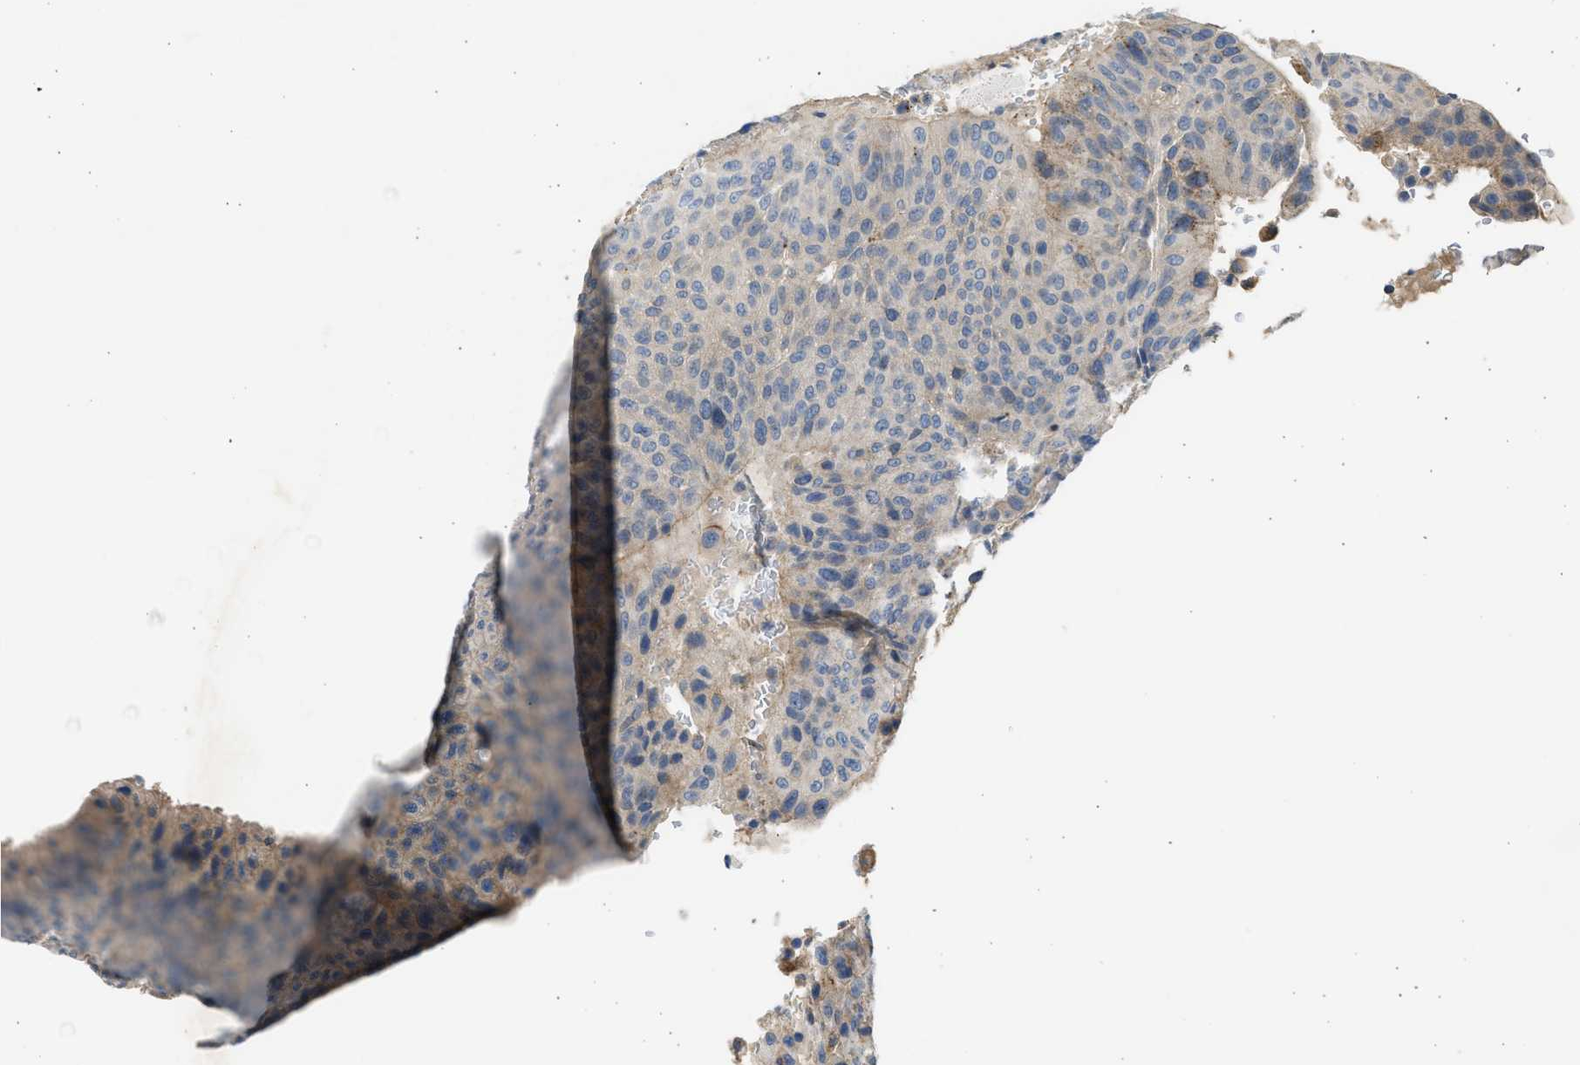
{"staining": {"intensity": "negative", "quantity": "none", "location": "none"}, "tissue": "urothelial cancer", "cell_type": "Tumor cells", "image_type": "cancer", "snomed": [{"axis": "morphology", "description": "Urothelial carcinoma, High grade"}, {"axis": "topography", "description": "Urinary bladder"}], "caption": "Image shows no protein positivity in tumor cells of urothelial cancer tissue.", "gene": "PCNX3", "patient": {"sex": "male", "age": 66}}